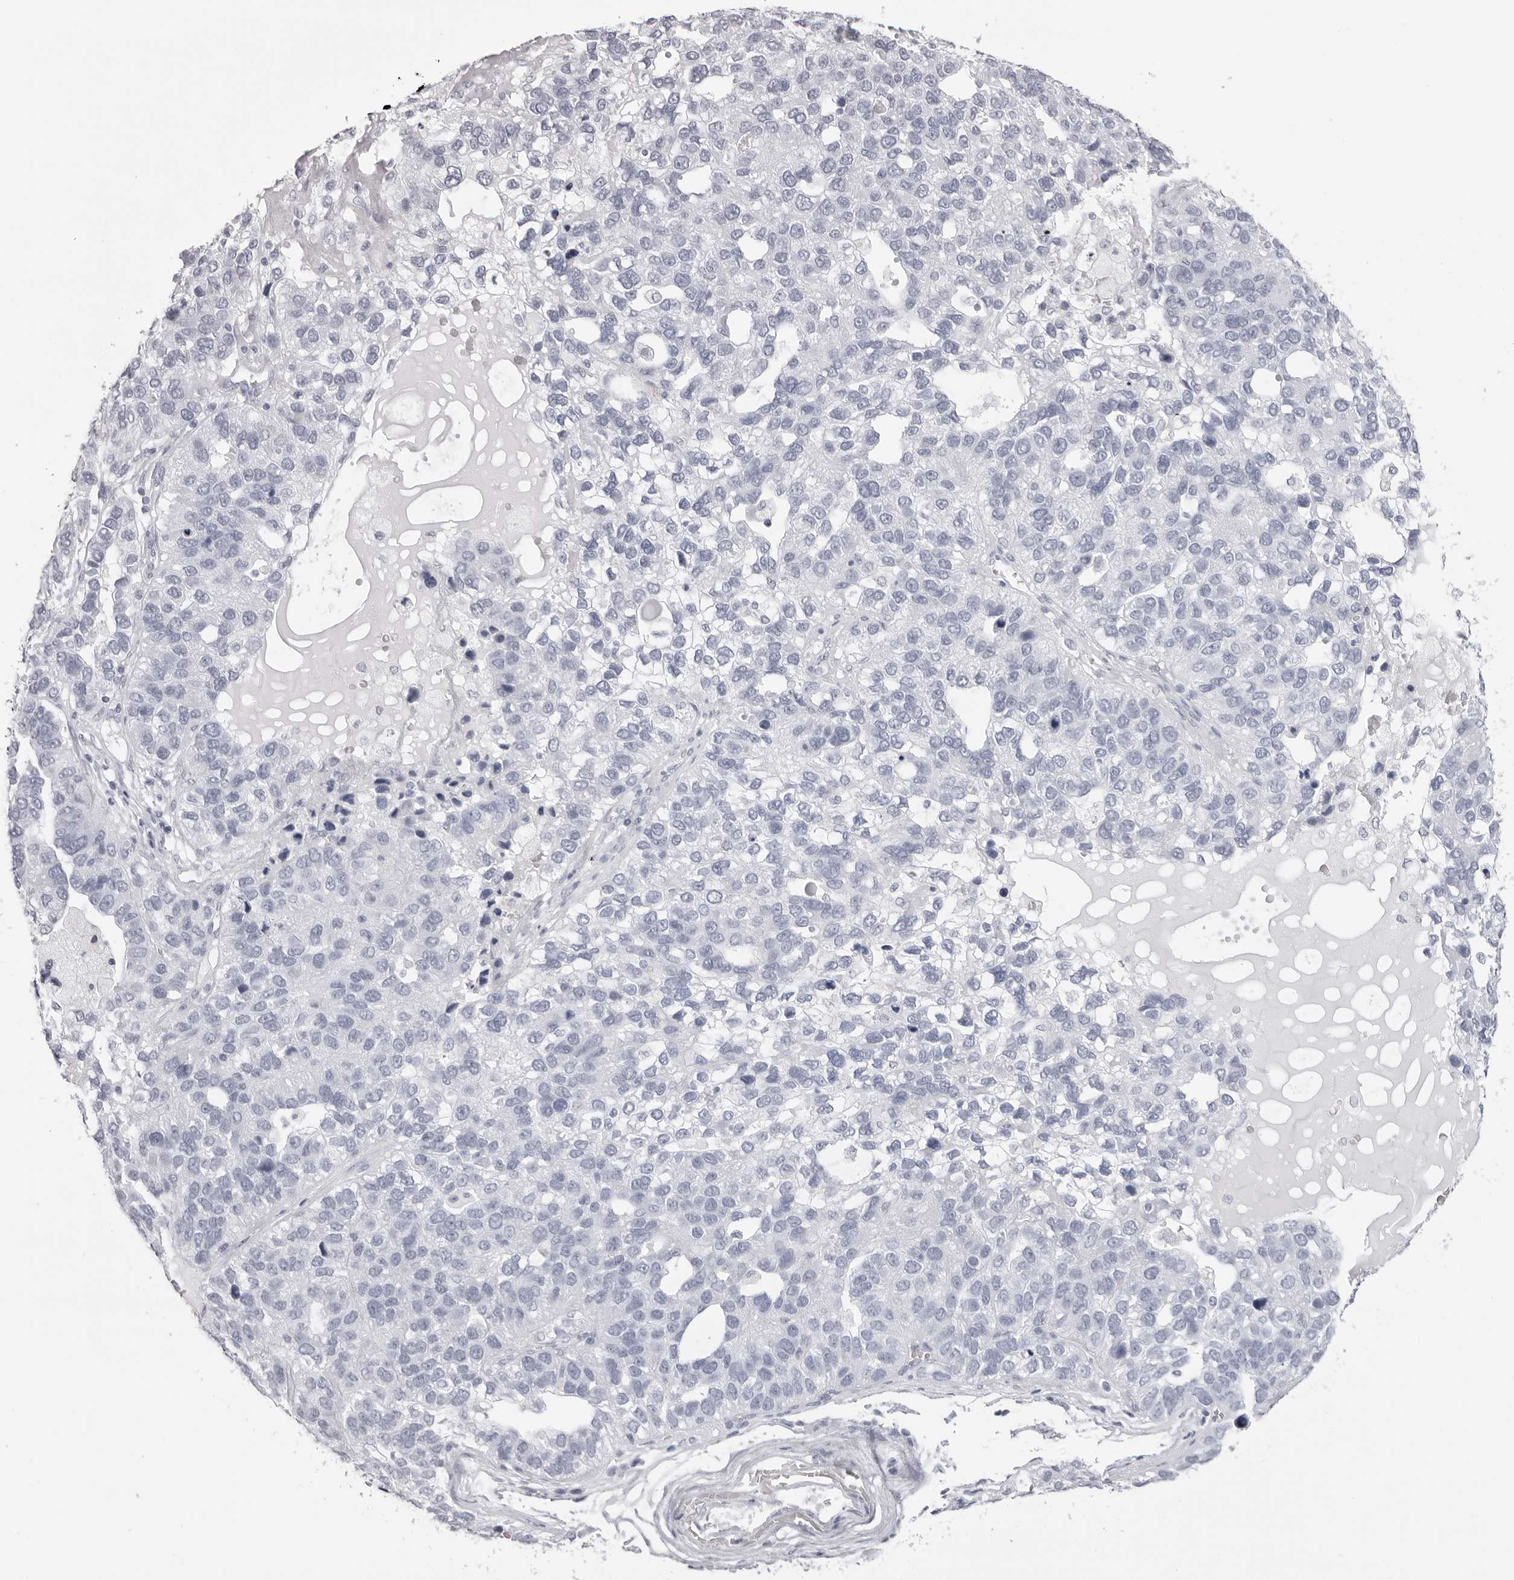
{"staining": {"intensity": "negative", "quantity": "none", "location": "none"}, "tissue": "pancreatic cancer", "cell_type": "Tumor cells", "image_type": "cancer", "snomed": [{"axis": "morphology", "description": "Adenocarcinoma, NOS"}, {"axis": "topography", "description": "Pancreas"}], "caption": "Pancreatic cancer stained for a protein using immunohistochemistry demonstrates no expression tumor cells.", "gene": "RHO", "patient": {"sex": "female", "age": 61}}